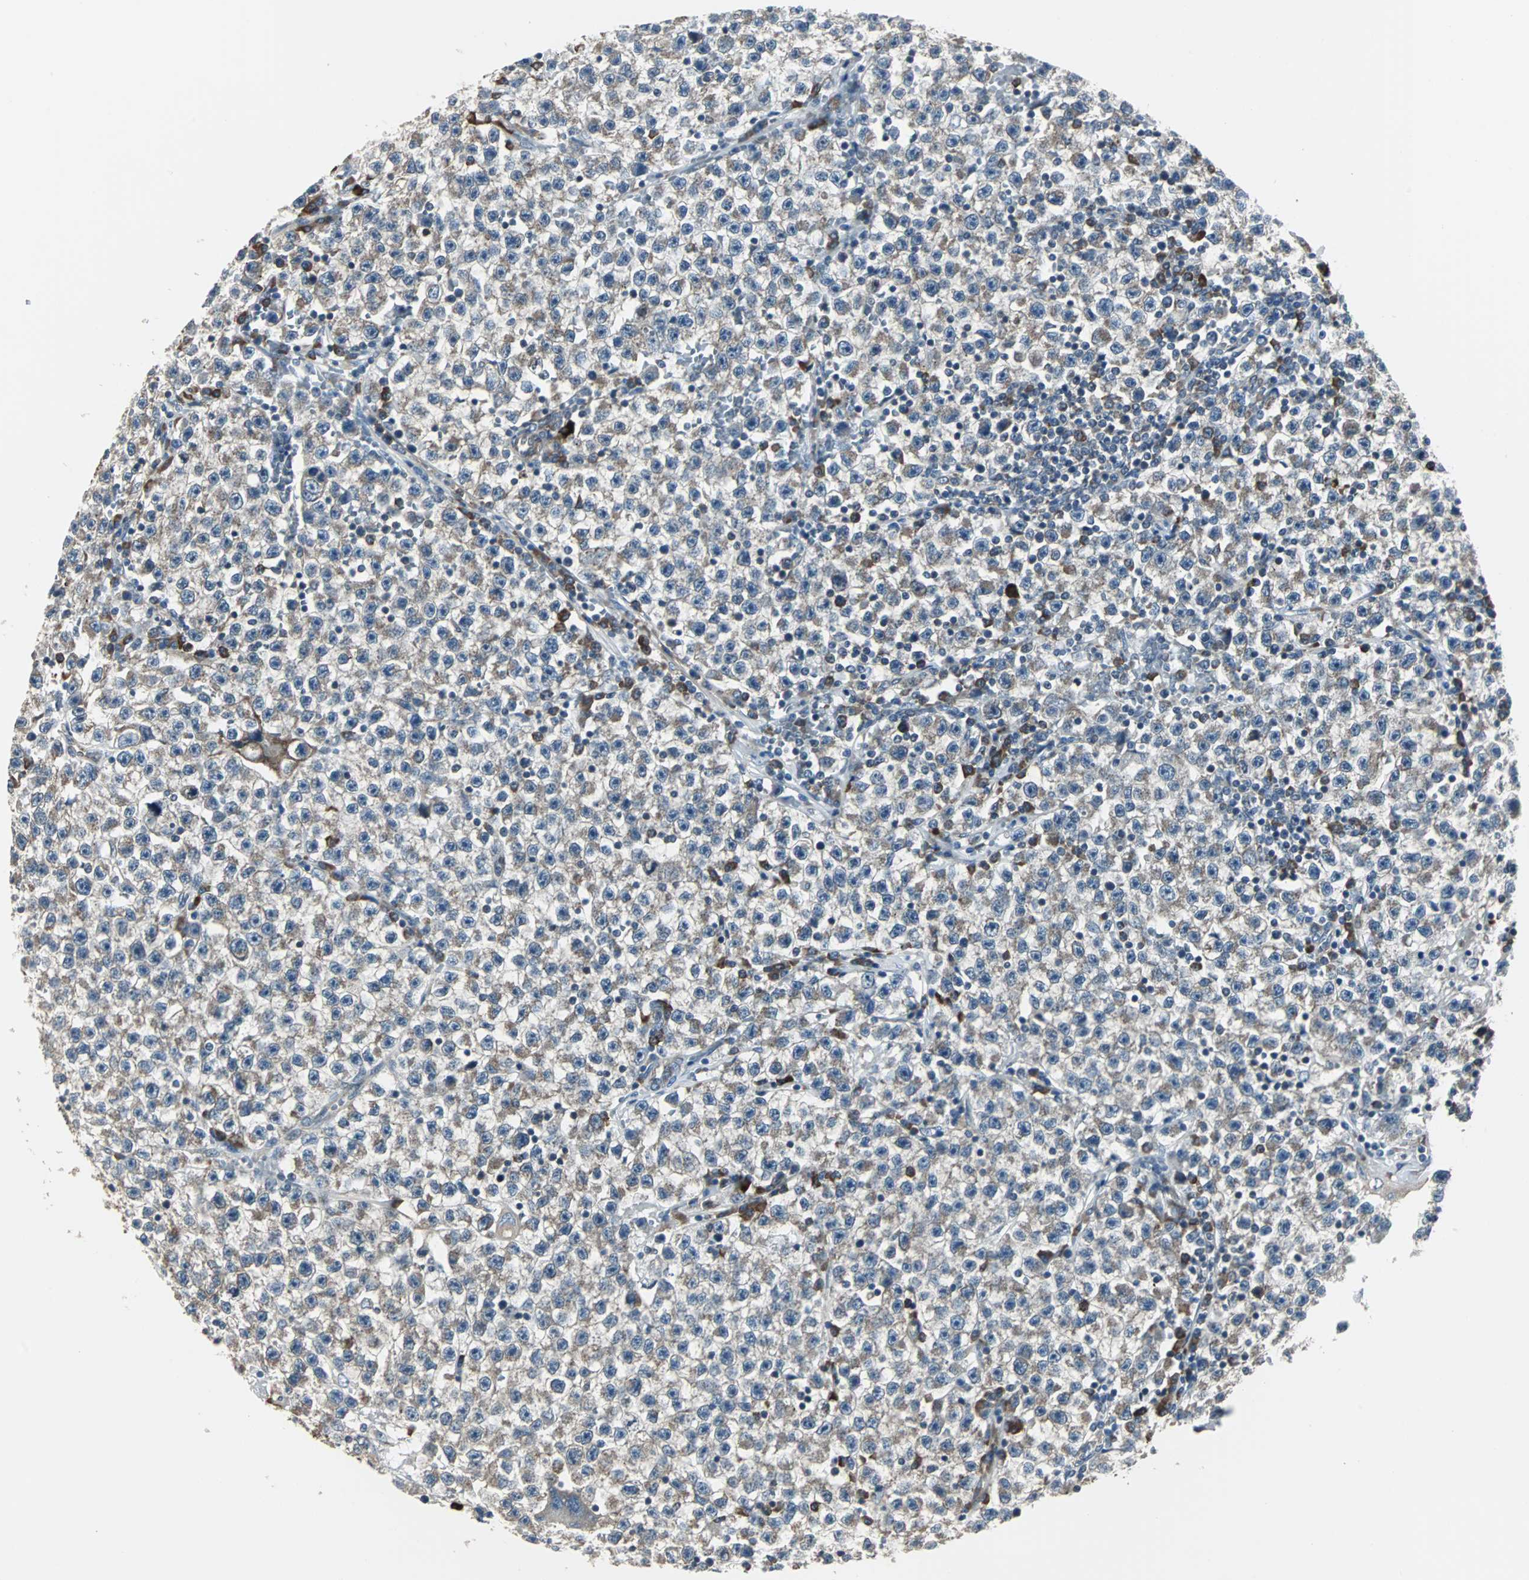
{"staining": {"intensity": "weak", "quantity": "25%-75%", "location": "cytoplasmic/membranous"}, "tissue": "testis cancer", "cell_type": "Tumor cells", "image_type": "cancer", "snomed": [{"axis": "morphology", "description": "Seminoma, NOS"}, {"axis": "topography", "description": "Testis"}], "caption": "Tumor cells exhibit low levels of weak cytoplasmic/membranous expression in about 25%-75% of cells in testis cancer. The protein of interest is stained brown, and the nuclei are stained in blue (DAB IHC with brightfield microscopy, high magnification).", "gene": "CHP1", "patient": {"sex": "male", "age": 22}}